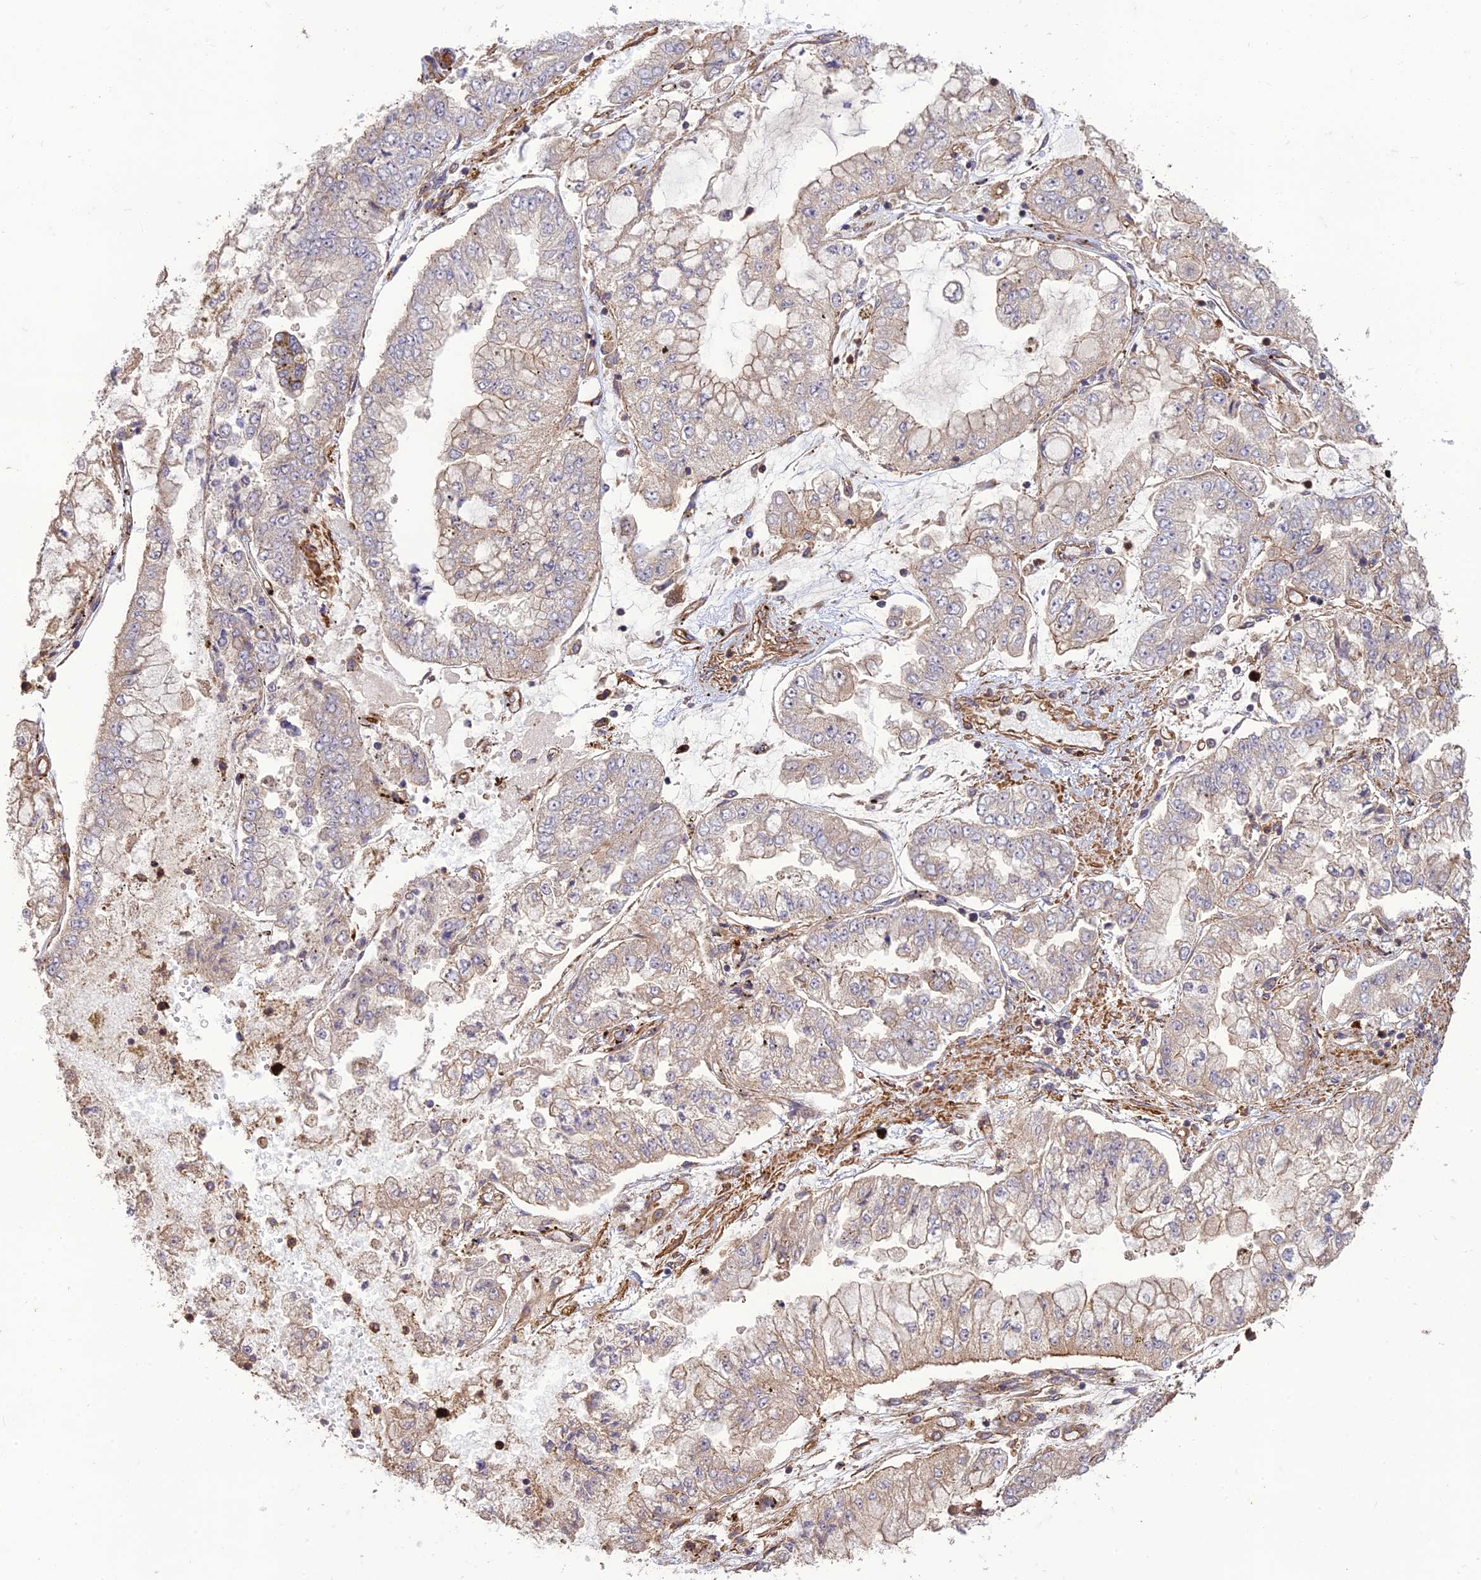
{"staining": {"intensity": "weak", "quantity": "<25%", "location": "cytoplasmic/membranous"}, "tissue": "stomach cancer", "cell_type": "Tumor cells", "image_type": "cancer", "snomed": [{"axis": "morphology", "description": "Adenocarcinoma, NOS"}, {"axis": "topography", "description": "Stomach"}], "caption": "IHC of stomach cancer reveals no staining in tumor cells. (Immunohistochemistry (ihc), brightfield microscopy, high magnification).", "gene": "TMEM131L", "patient": {"sex": "male", "age": 76}}